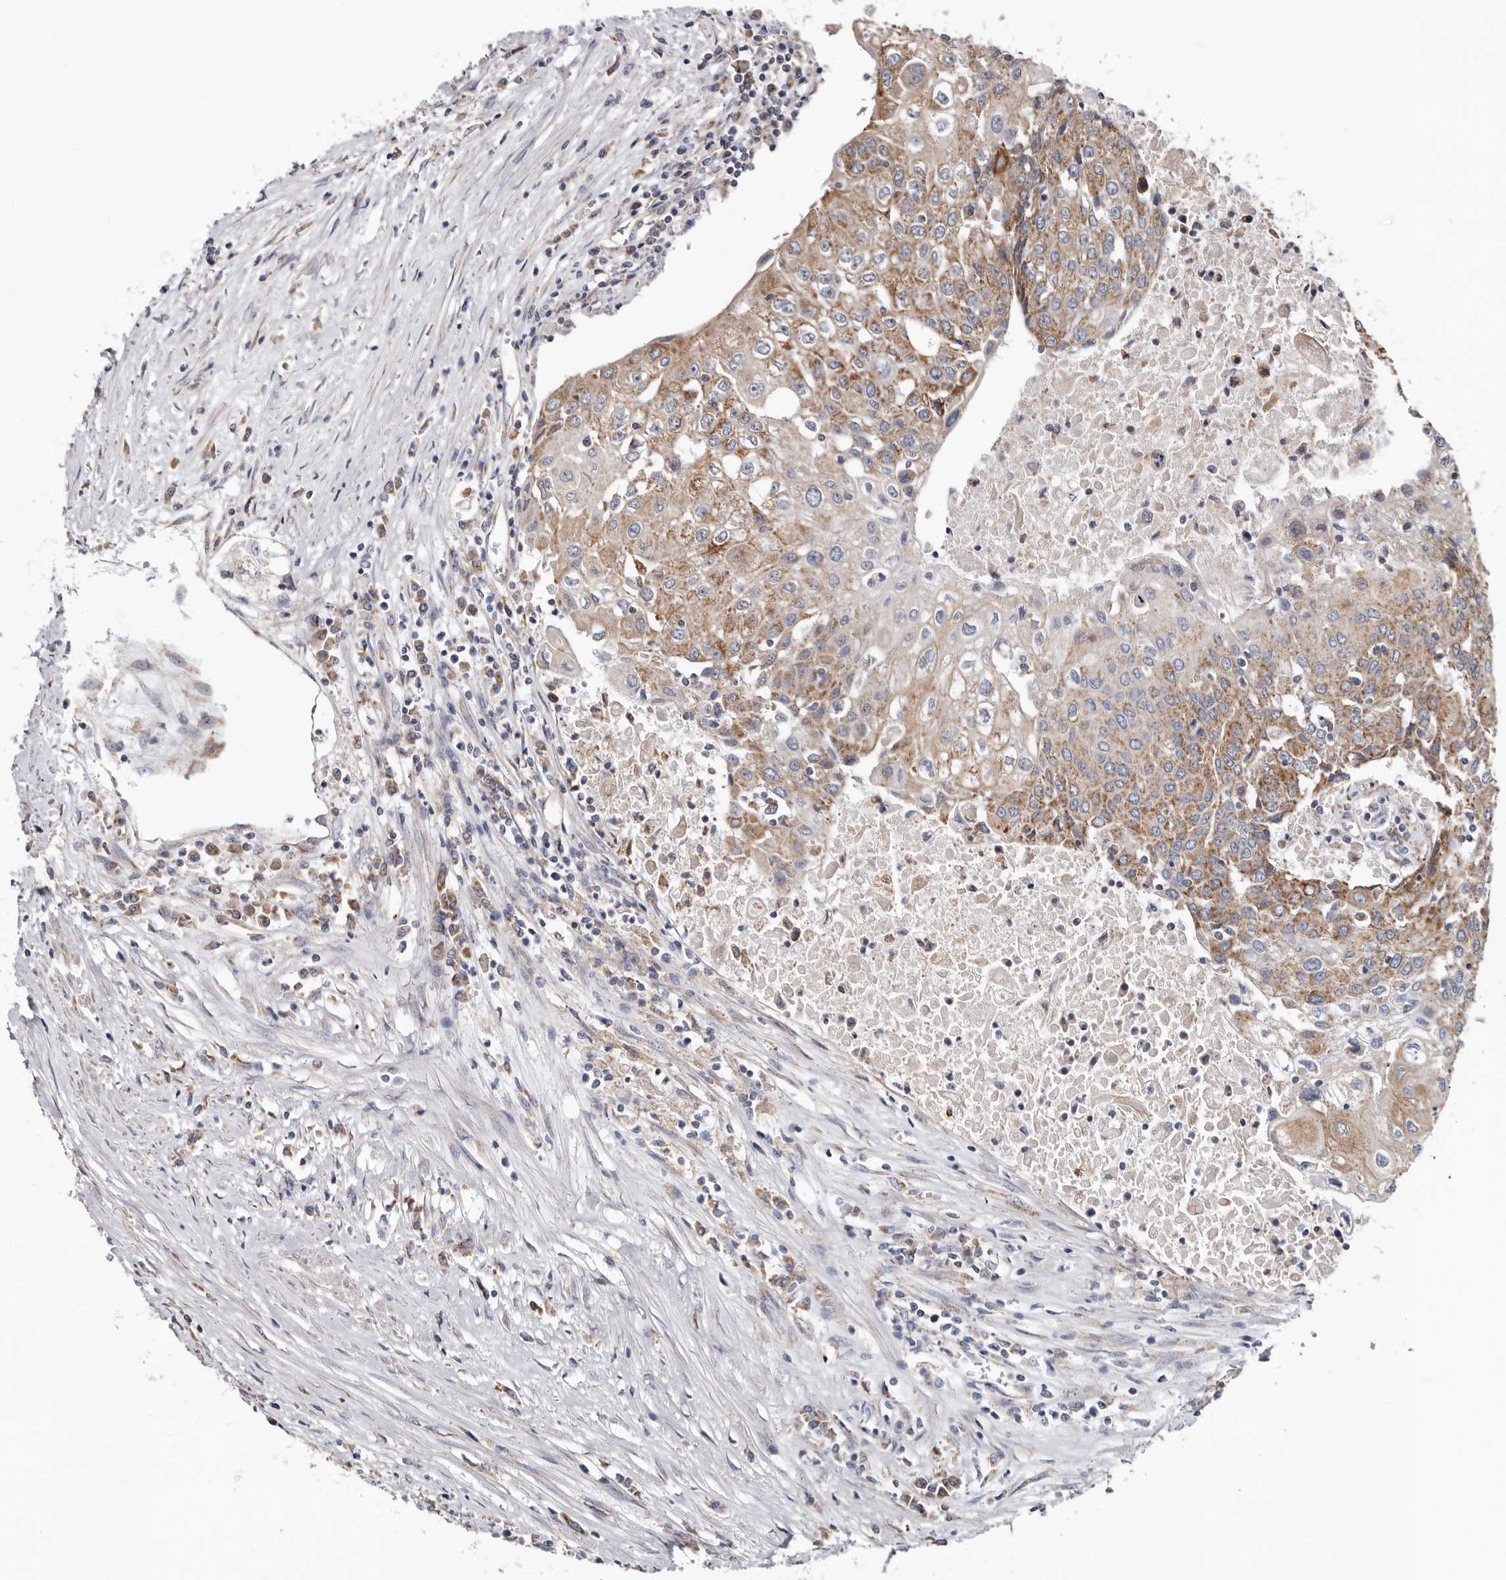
{"staining": {"intensity": "moderate", "quantity": "25%-75%", "location": "cytoplasmic/membranous"}, "tissue": "urothelial cancer", "cell_type": "Tumor cells", "image_type": "cancer", "snomed": [{"axis": "morphology", "description": "Urothelial carcinoma, High grade"}, {"axis": "topography", "description": "Urinary bladder"}], "caption": "An immunohistochemistry (IHC) micrograph of tumor tissue is shown. Protein staining in brown highlights moderate cytoplasmic/membranous positivity in urothelial carcinoma (high-grade) within tumor cells.", "gene": "MRPL18", "patient": {"sex": "female", "age": 85}}